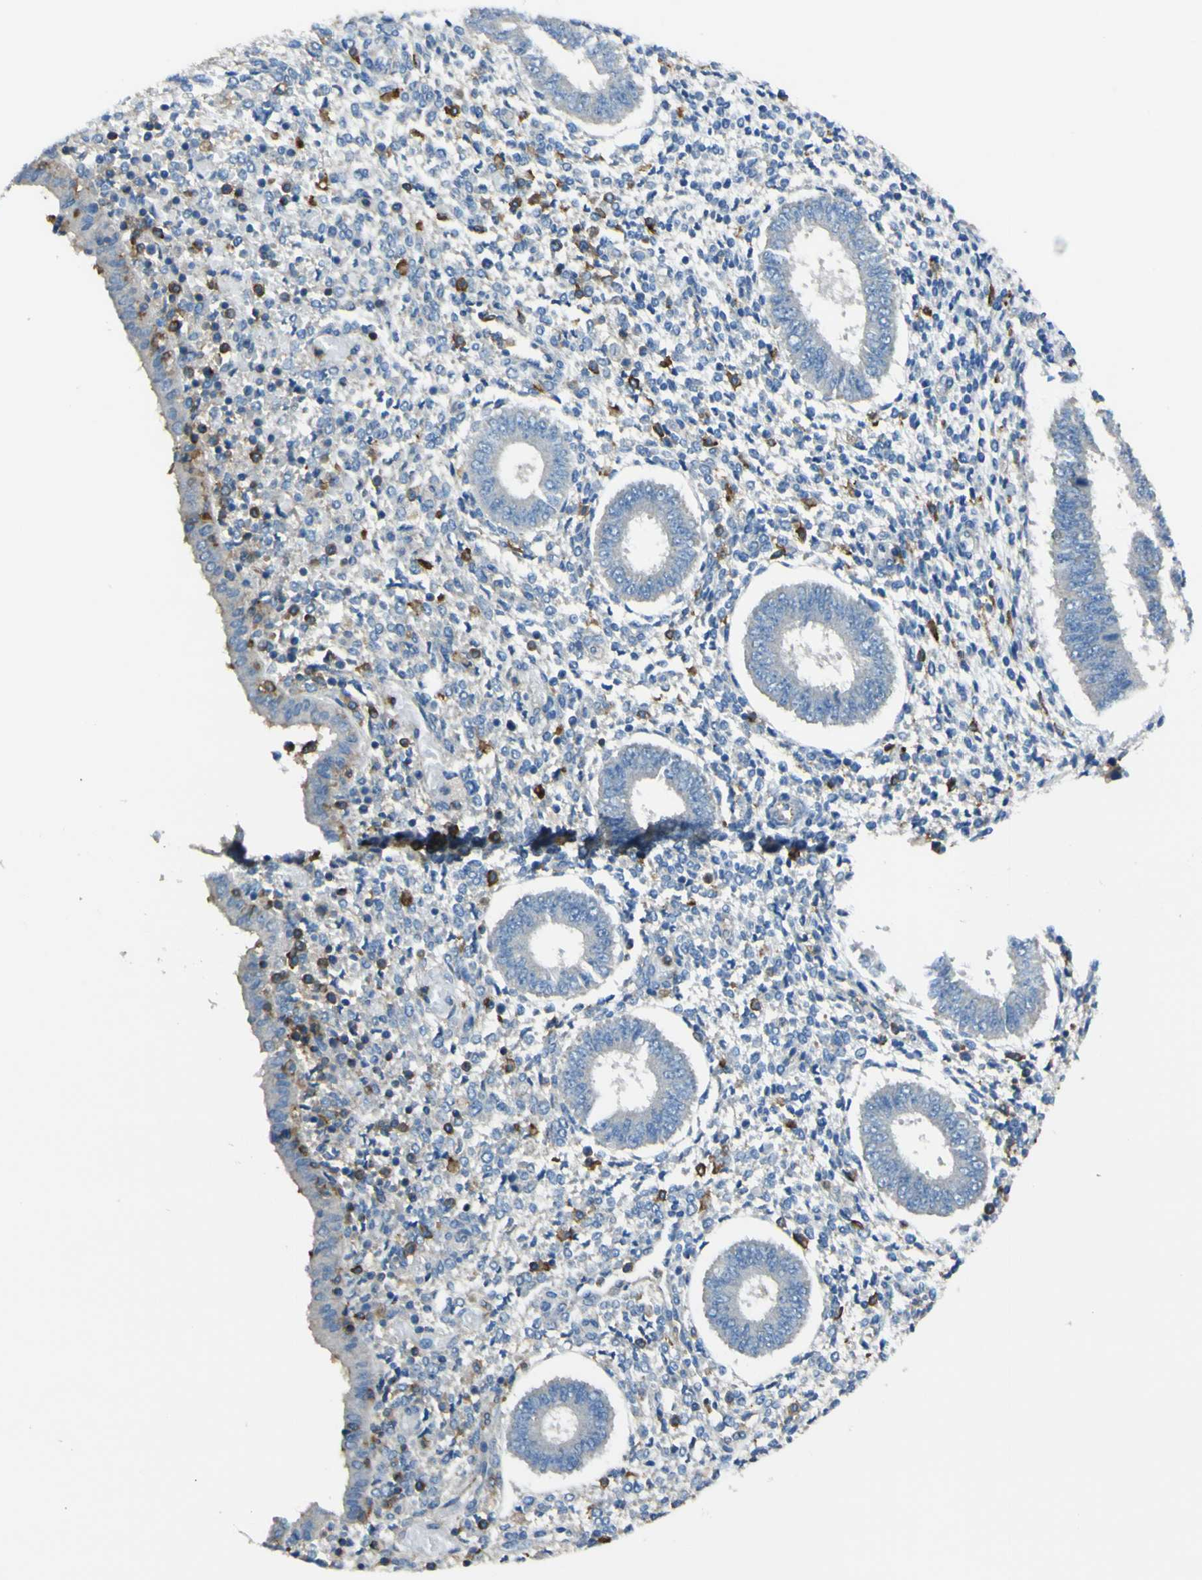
{"staining": {"intensity": "negative", "quantity": "none", "location": "none"}, "tissue": "endometrium", "cell_type": "Cells in endometrial stroma", "image_type": "normal", "snomed": [{"axis": "morphology", "description": "Normal tissue, NOS"}, {"axis": "topography", "description": "Endometrium"}], "caption": "Micrograph shows no significant protein expression in cells in endometrial stroma of unremarkable endometrium.", "gene": "LAIR1", "patient": {"sex": "female", "age": 35}}